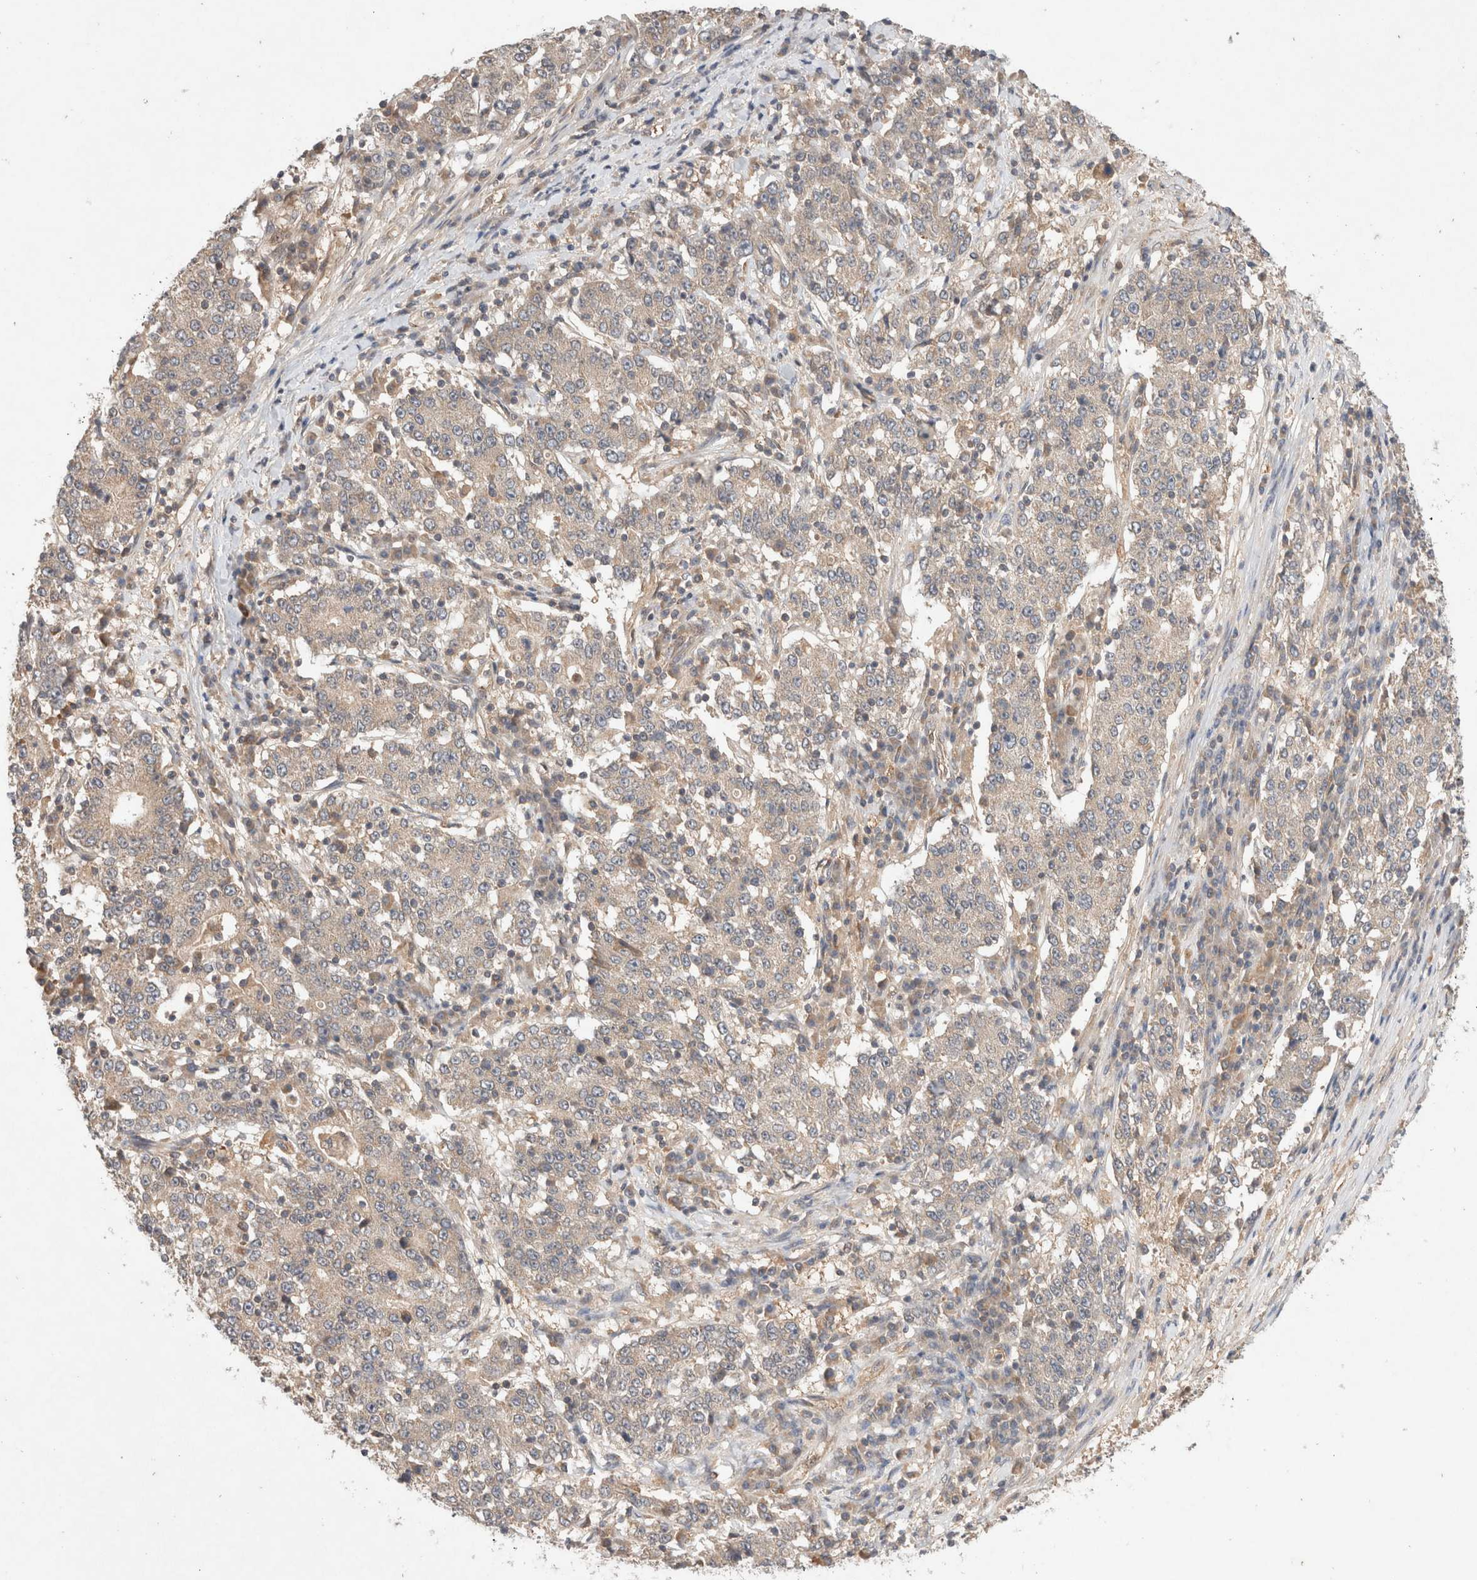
{"staining": {"intensity": "weak", "quantity": "<25%", "location": "cytoplasmic/membranous"}, "tissue": "stomach cancer", "cell_type": "Tumor cells", "image_type": "cancer", "snomed": [{"axis": "morphology", "description": "Adenocarcinoma, NOS"}, {"axis": "topography", "description": "Stomach"}], "caption": "Immunohistochemistry (IHC) of stomach cancer reveals no staining in tumor cells.", "gene": "KLHL20", "patient": {"sex": "male", "age": 59}}